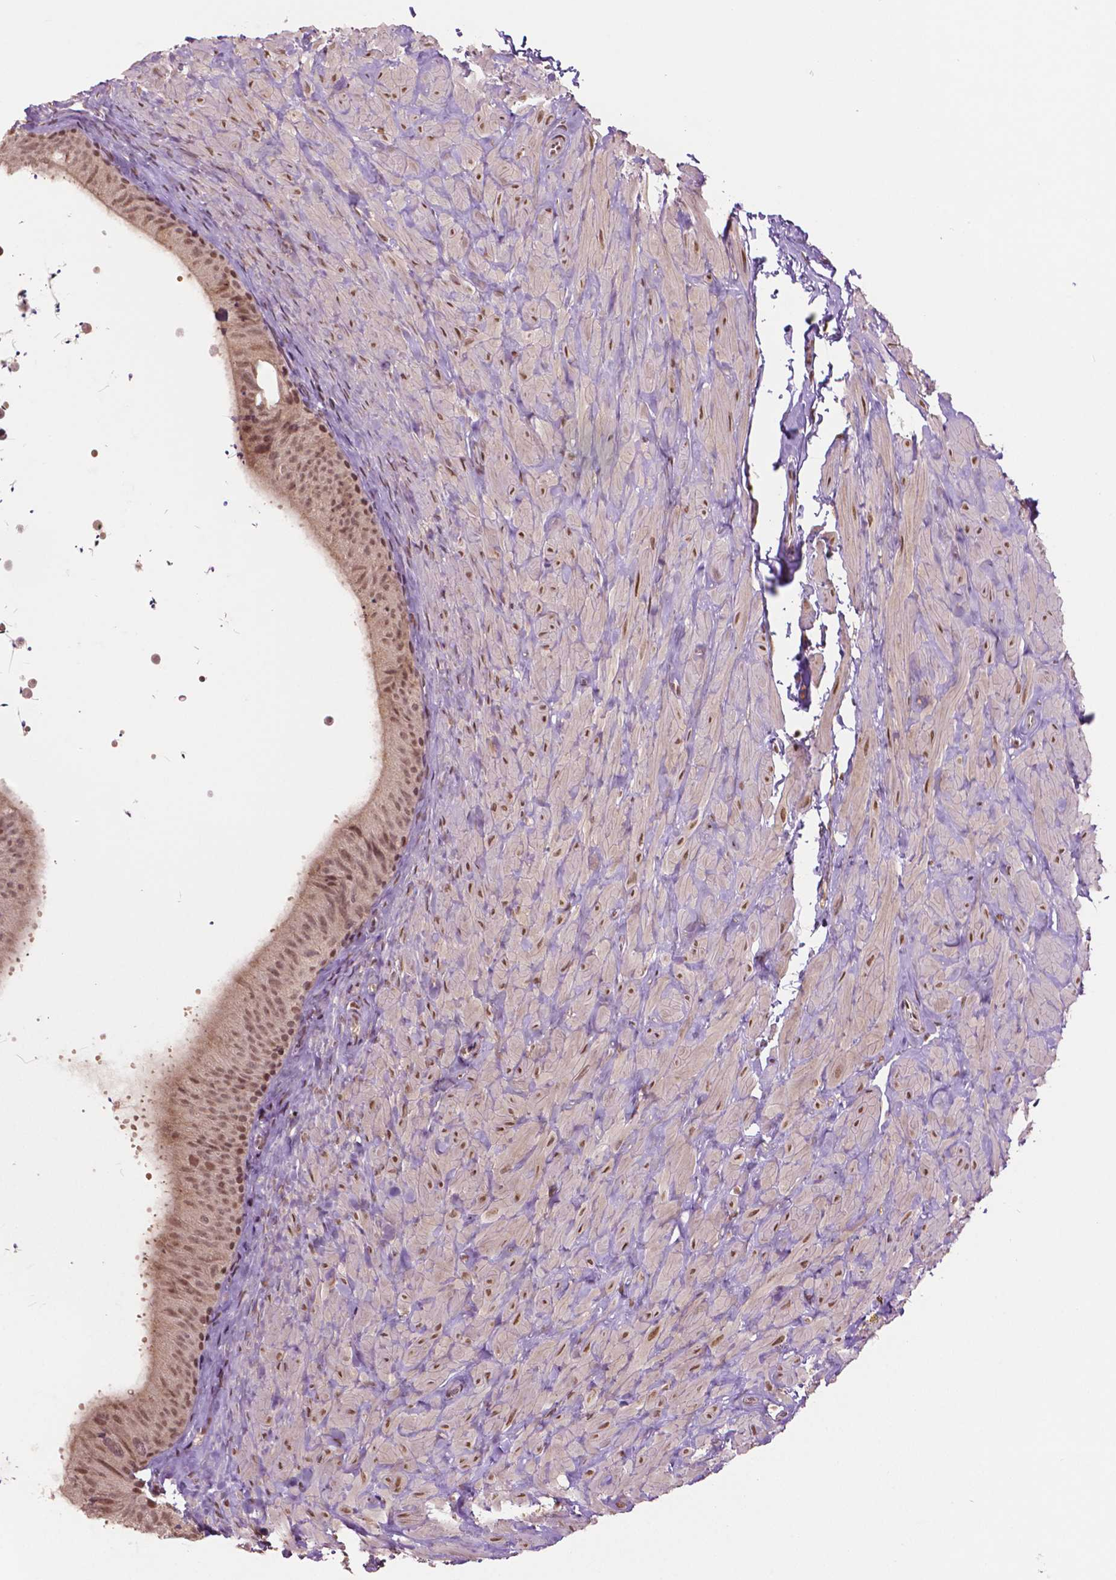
{"staining": {"intensity": "moderate", "quantity": ">75%", "location": "cytoplasmic/membranous,nuclear"}, "tissue": "epididymis", "cell_type": "Glandular cells", "image_type": "normal", "snomed": [{"axis": "morphology", "description": "Normal tissue, NOS"}, {"axis": "topography", "description": "Epididymis, spermatic cord, NOS"}, {"axis": "topography", "description": "Epididymis"}], "caption": "A brown stain labels moderate cytoplasmic/membranous,nuclear staining of a protein in glandular cells of normal epididymis. (Stains: DAB in brown, nuclei in blue, Microscopy: brightfield microscopy at high magnification).", "gene": "DEK", "patient": {"sex": "male", "age": 31}}